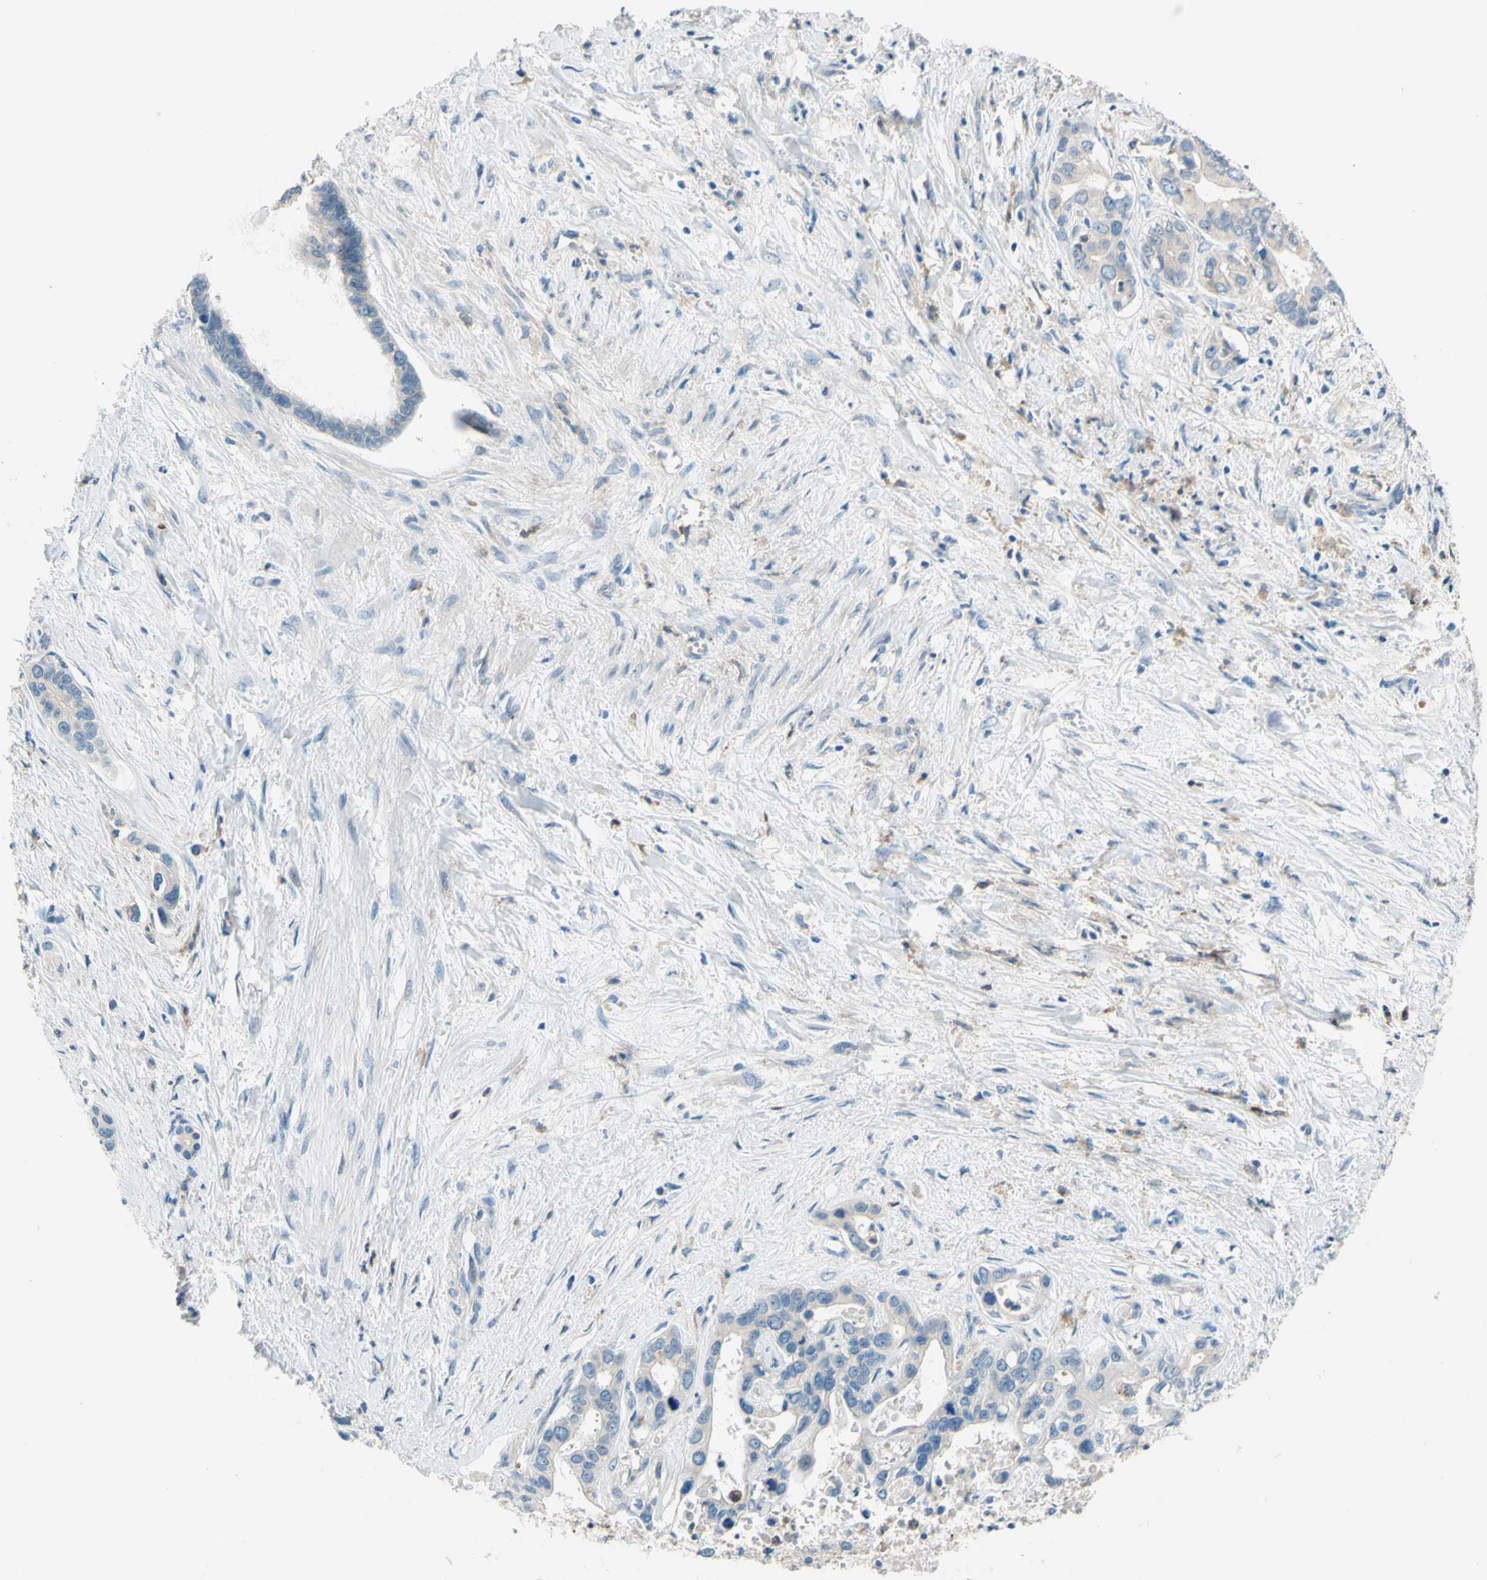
{"staining": {"intensity": "negative", "quantity": "none", "location": "none"}, "tissue": "liver cancer", "cell_type": "Tumor cells", "image_type": "cancer", "snomed": [{"axis": "morphology", "description": "Cholangiocarcinoma"}, {"axis": "topography", "description": "Liver"}], "caption": "There is no significant positivity in tumor cells of liver cancer (cholangiocarcinoma).", "gene": "SIGLEC9", "patient": {"sex": "female", "age": 65}}